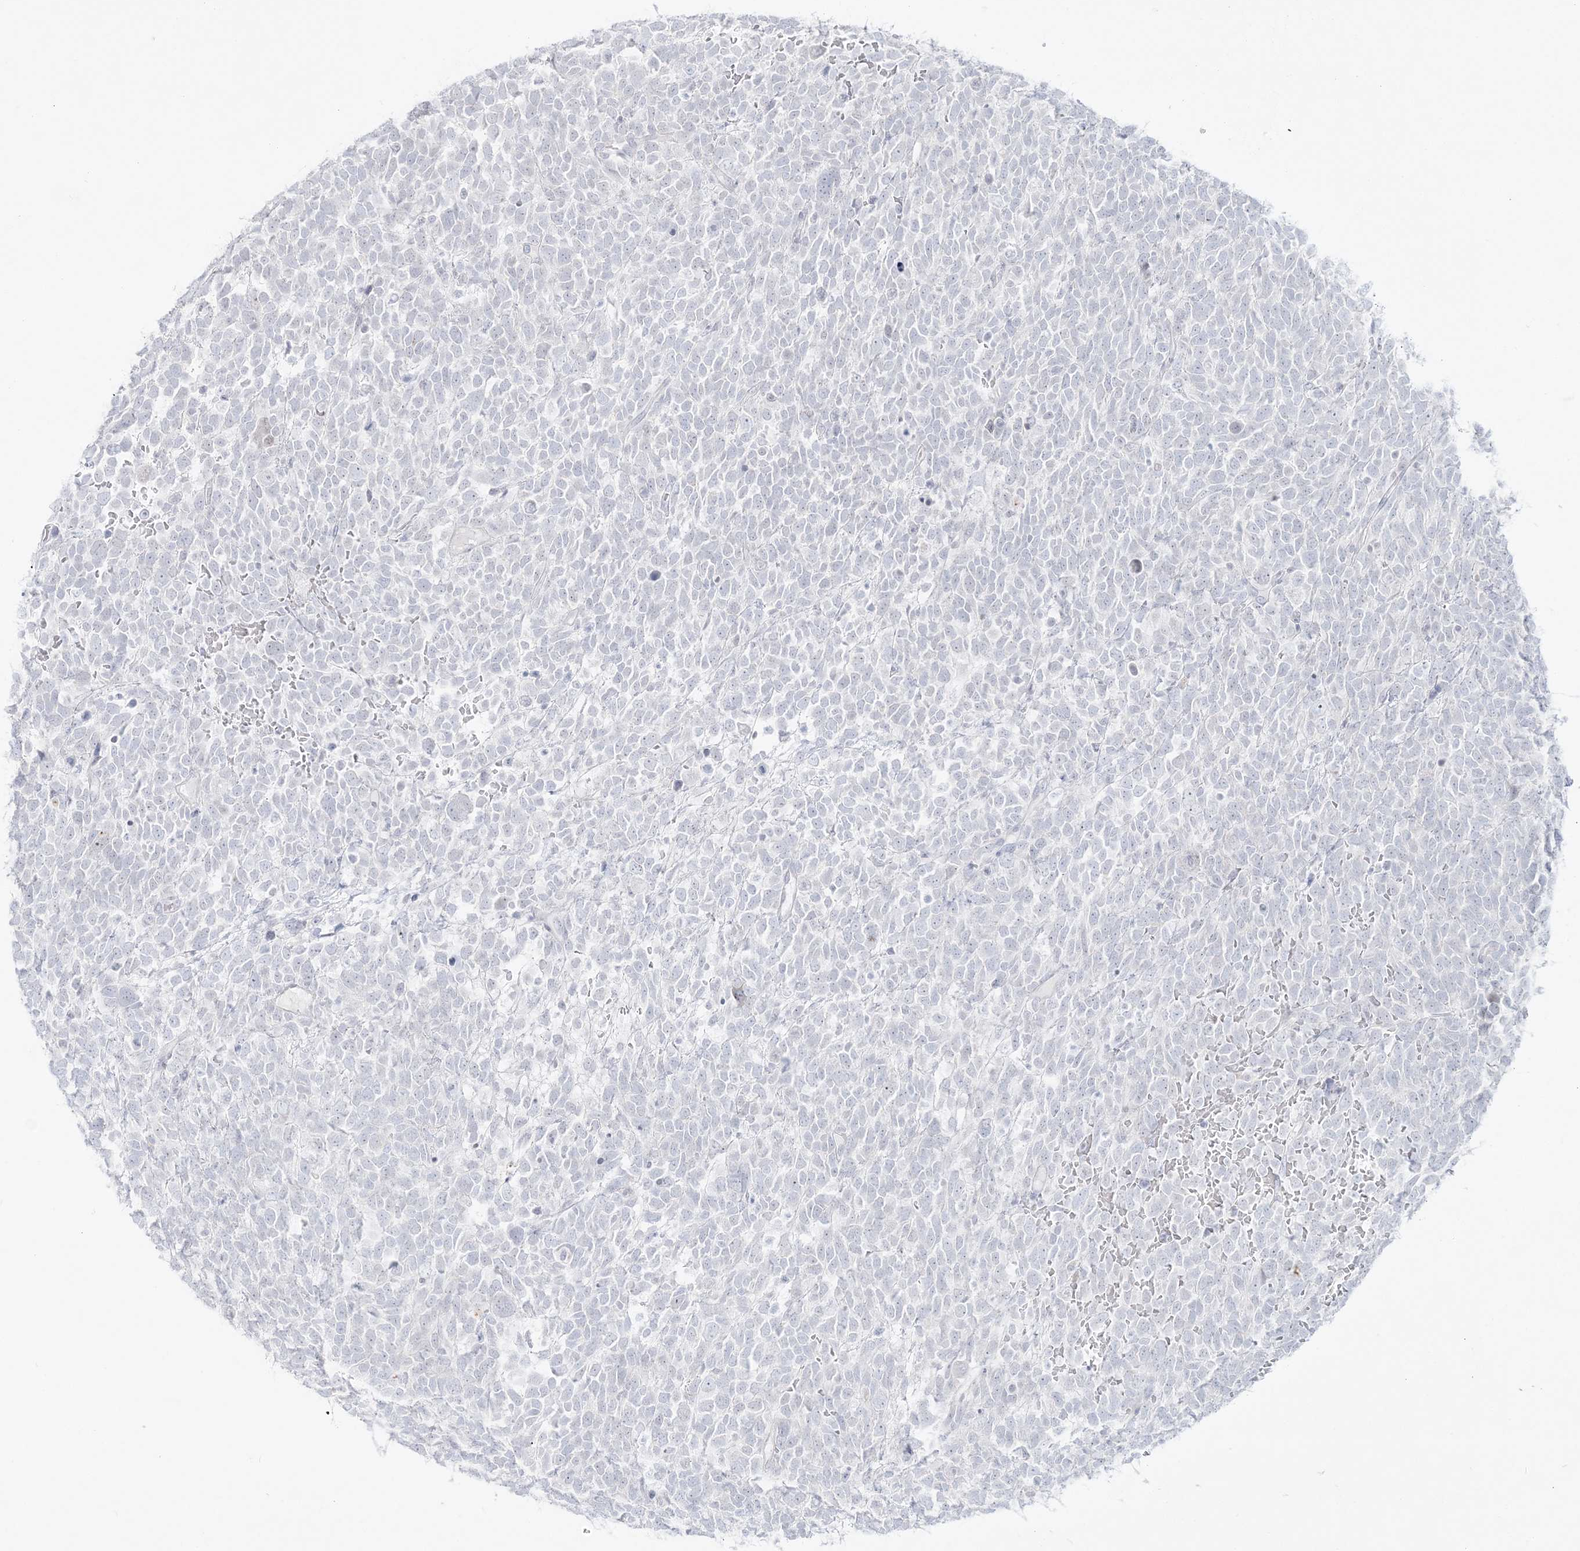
{"staining": {"intensity": "negative", "quantity": "none", "location": "none"}, "tissue": "urothelial cancer", "cell_type": "Tumor cells", "image_type": "cancer", "snomed": [{"axis": "morphology", "description": "Urothelial carcinoma, High grade"}, {"axis": "topography", "description": "Urinary bladder"}], "caption": "A histopathology image of human urothelial carcinoma (high-grade) is negative for staining in tumor cells.", "gene": "SH3BP4", "patient": {"sex": "female", "age": 82}}